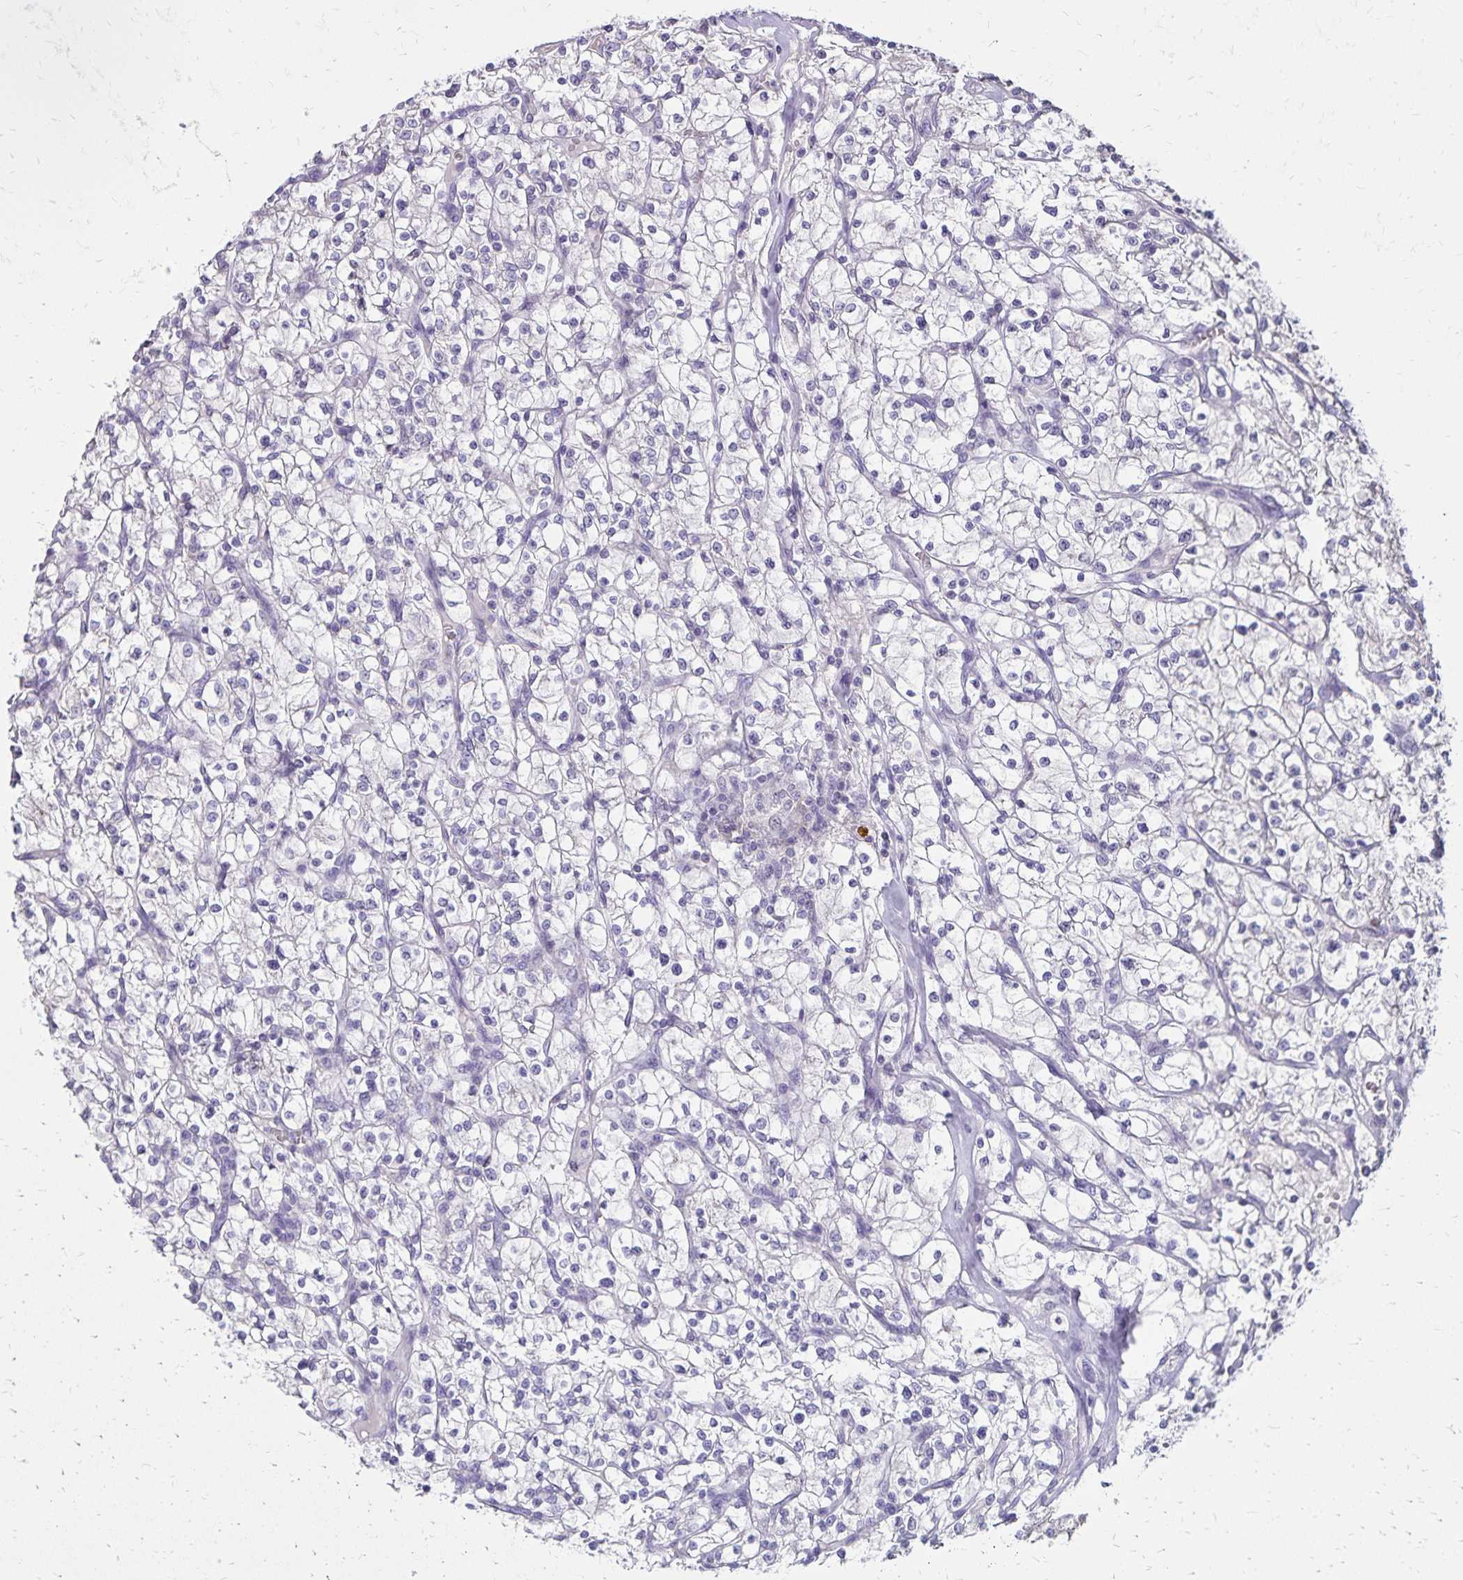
{"staining": {"intensity": "negative", "quantity": "none", "location": "none"}, "tissue": "renal cancer", "cell_type": "Tumor cells", "image_type": "cancer", "snomed": [{"axis": "morphology", "description": "Adenocarcinoma, NOS"}, {"axis": "topography", "description": "Kidney"}], "caption": "The histopathology image reveals no significant expression in tumor cells of renal adenocarcinoma. (Brightfield microscopy of DAB (3,3'-diaminobenzidine) IHC at high magnification).", "gene": "SH3GL3", "patient": {"sex": "female", "age": 64}}